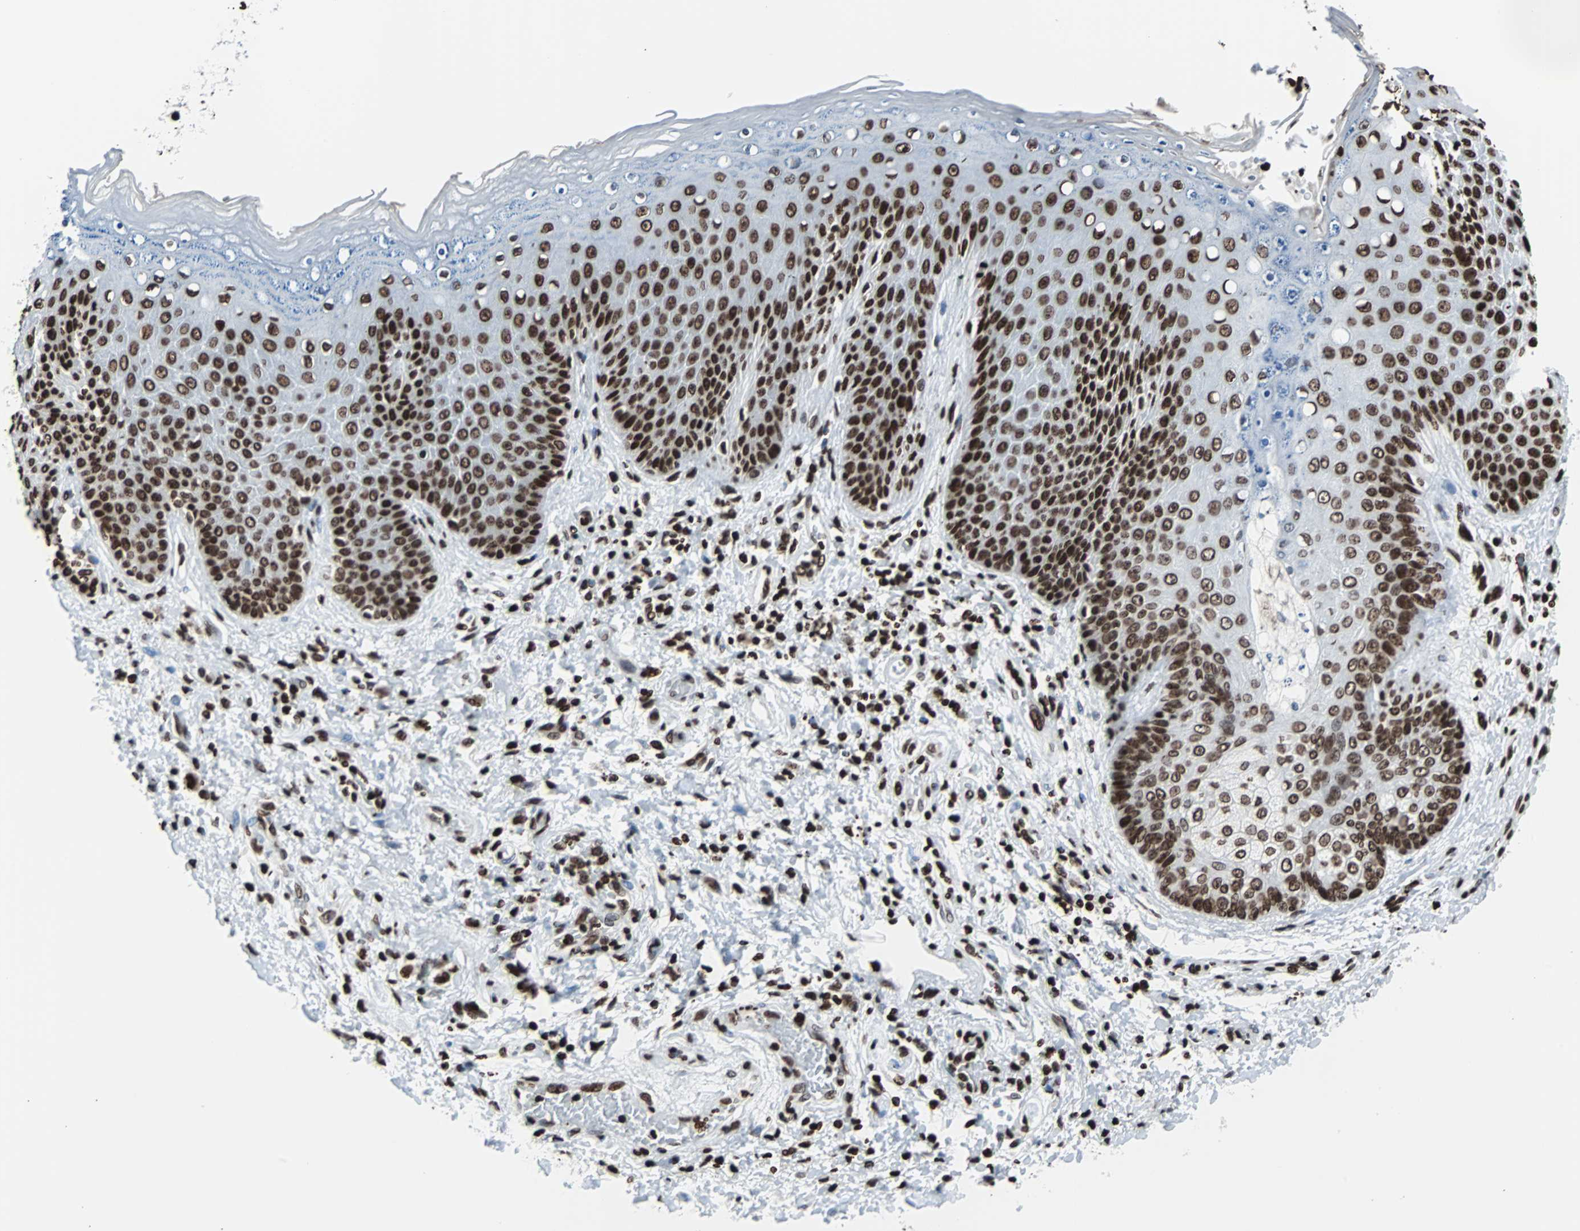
{"staining": {"intensity": "strong", "quantity": ">75%", "location": "nuclear"}, "tissue": "skin", "cell_type": "Epidermal cells", "image_type": "normal", "snomed": [{"axis": "morphology", "description": "Normal tissue, NOS"}, {"axis": "topography", "description": "Anal"}], "caption": "Immunohistochemistry (IHC) of benign human skin exhibits high levels of strong nuclear expression in approximately >75% of epidermal cells.", "gene": "H2BC18", "patient": {"sex": "female", "age": 46}}